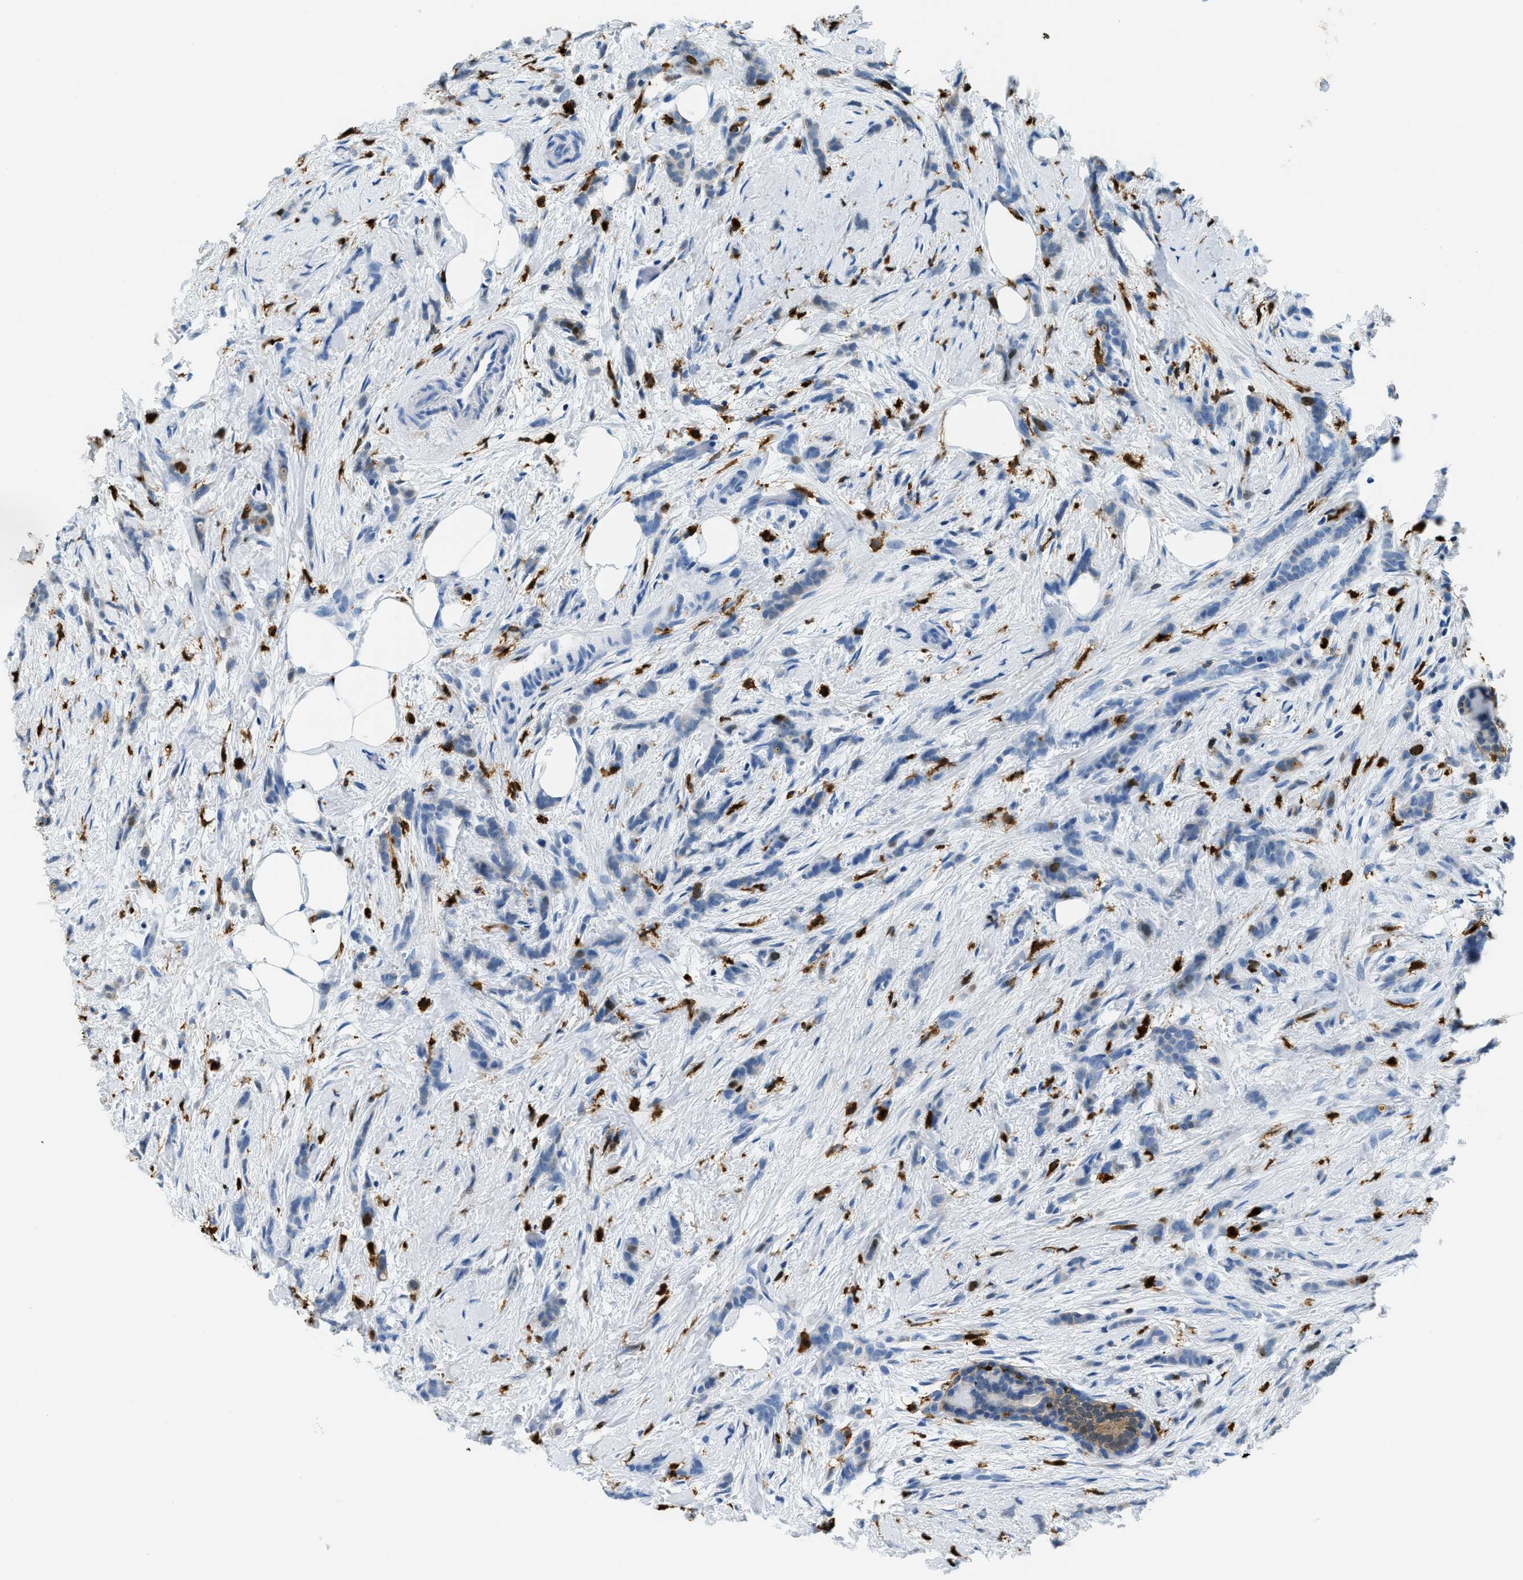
{"staining": {"intensity": "negative", "quantity": "none", "location": "none"}, "tissue": "breast cancer", "cell_type": "Tumor cells", "image_type": "cancer", "snomed": [{"axis": "morphology", "description": "Lobular carcinoma, in situ"}, {"axis": "morphology", "description": "Lobular carcinoma"}, {"axis": "topography", "description": "Breast"}], "caption": "This micrograph is of lobular carcinoma in situ (breast) stained with immunohistochemistry to label a protein in brown with the nuclei are counter-stained blue. There is no positivity in tumor cells.", "gene": "CAPG", "patient": {"sex": "female", "age": 41}}